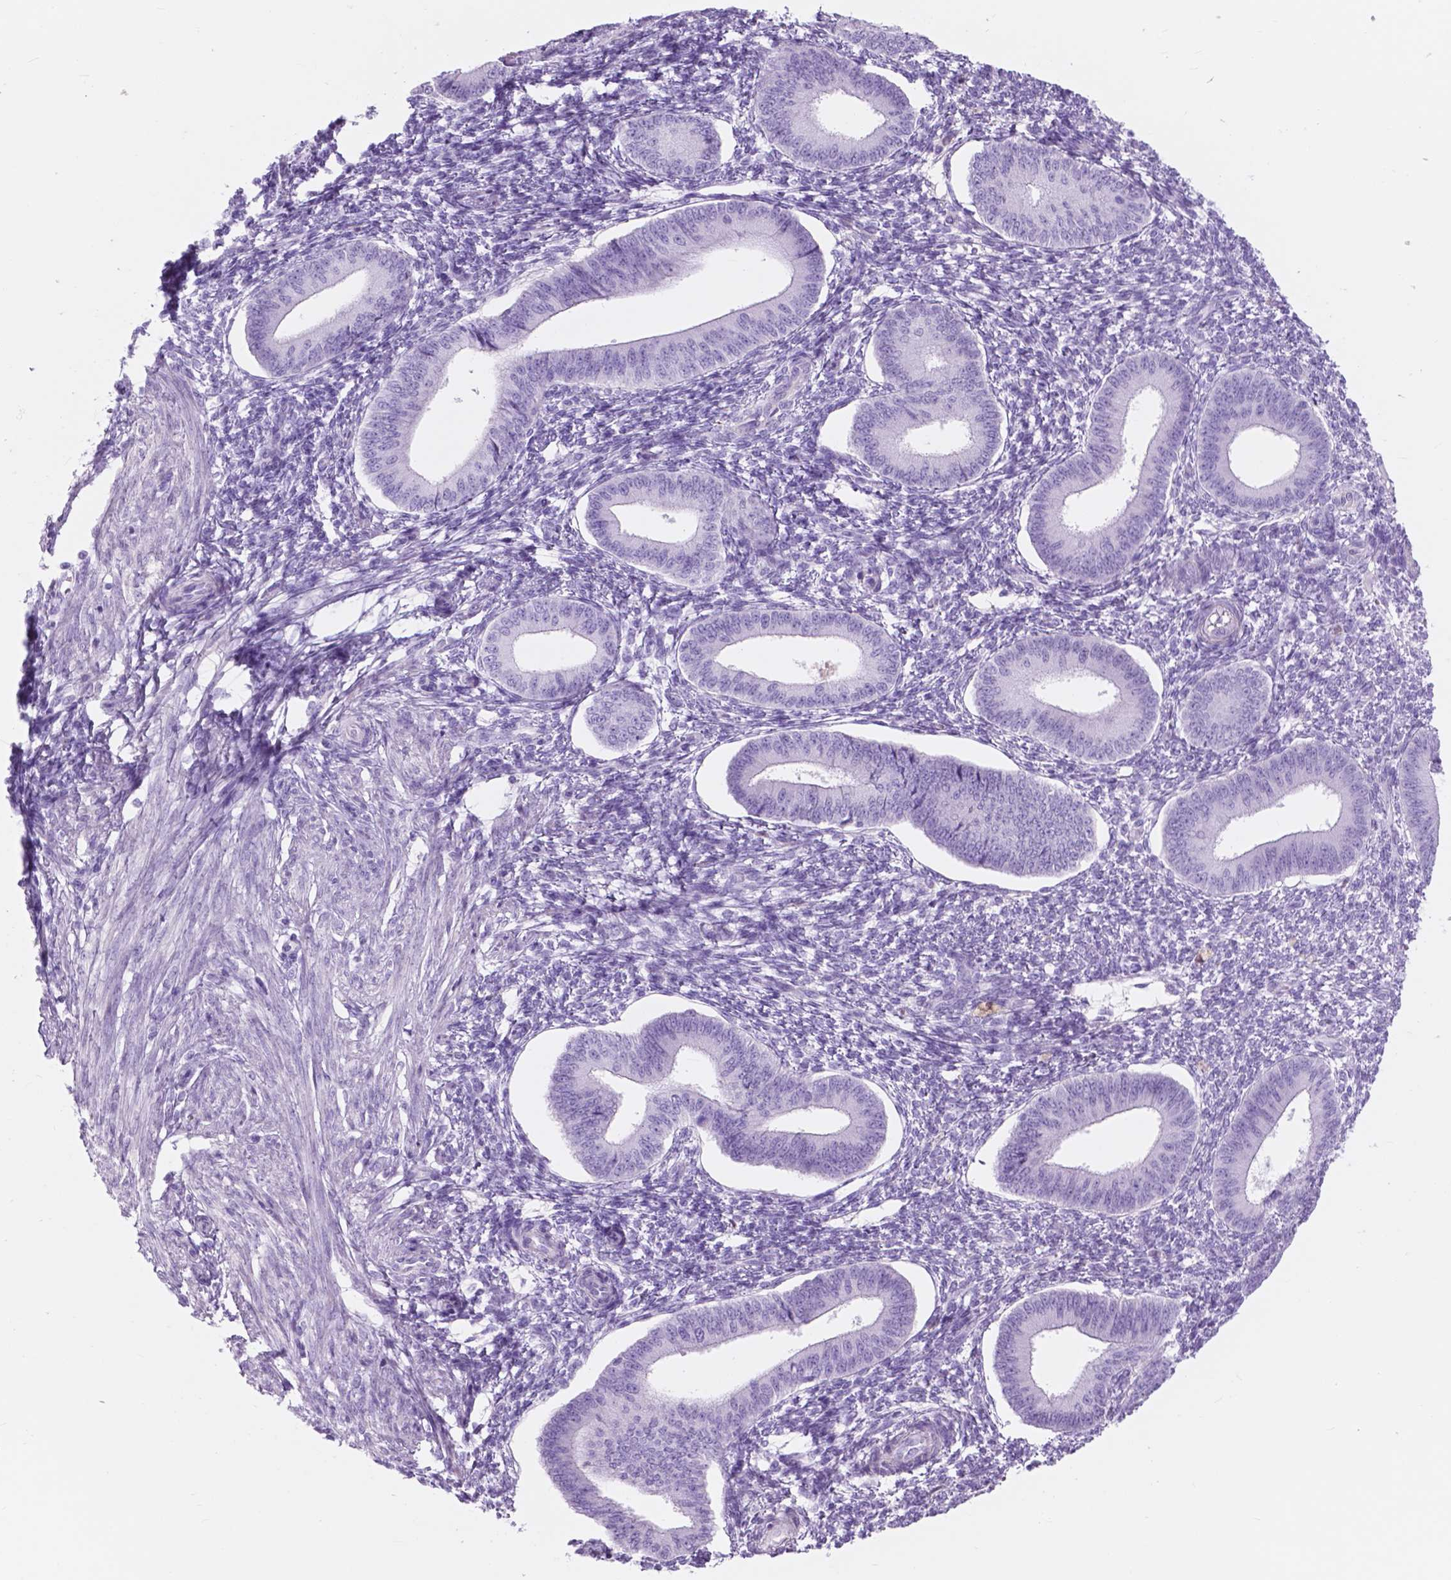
{"staining": {"intensity": "negative", "quantity": "none", "location": "none"}, "tissue": "endometrium", "cell_type": "Cells in endometrial stroma", "image_type": "normal", "snomed": [{"axis": "morphology", "description": "Normal tissue, NOS"}, {"axis": "topography", "description": "Endometrium"}], "caption": "Immunohistochemistry photomicrograph of benign endometrium: endometrium stained with DAB demonstrates no significant protein expression in cells in endometrial stroma.", "gene": "FXYD2", "patient": {"sex": "female", "age": 42}}